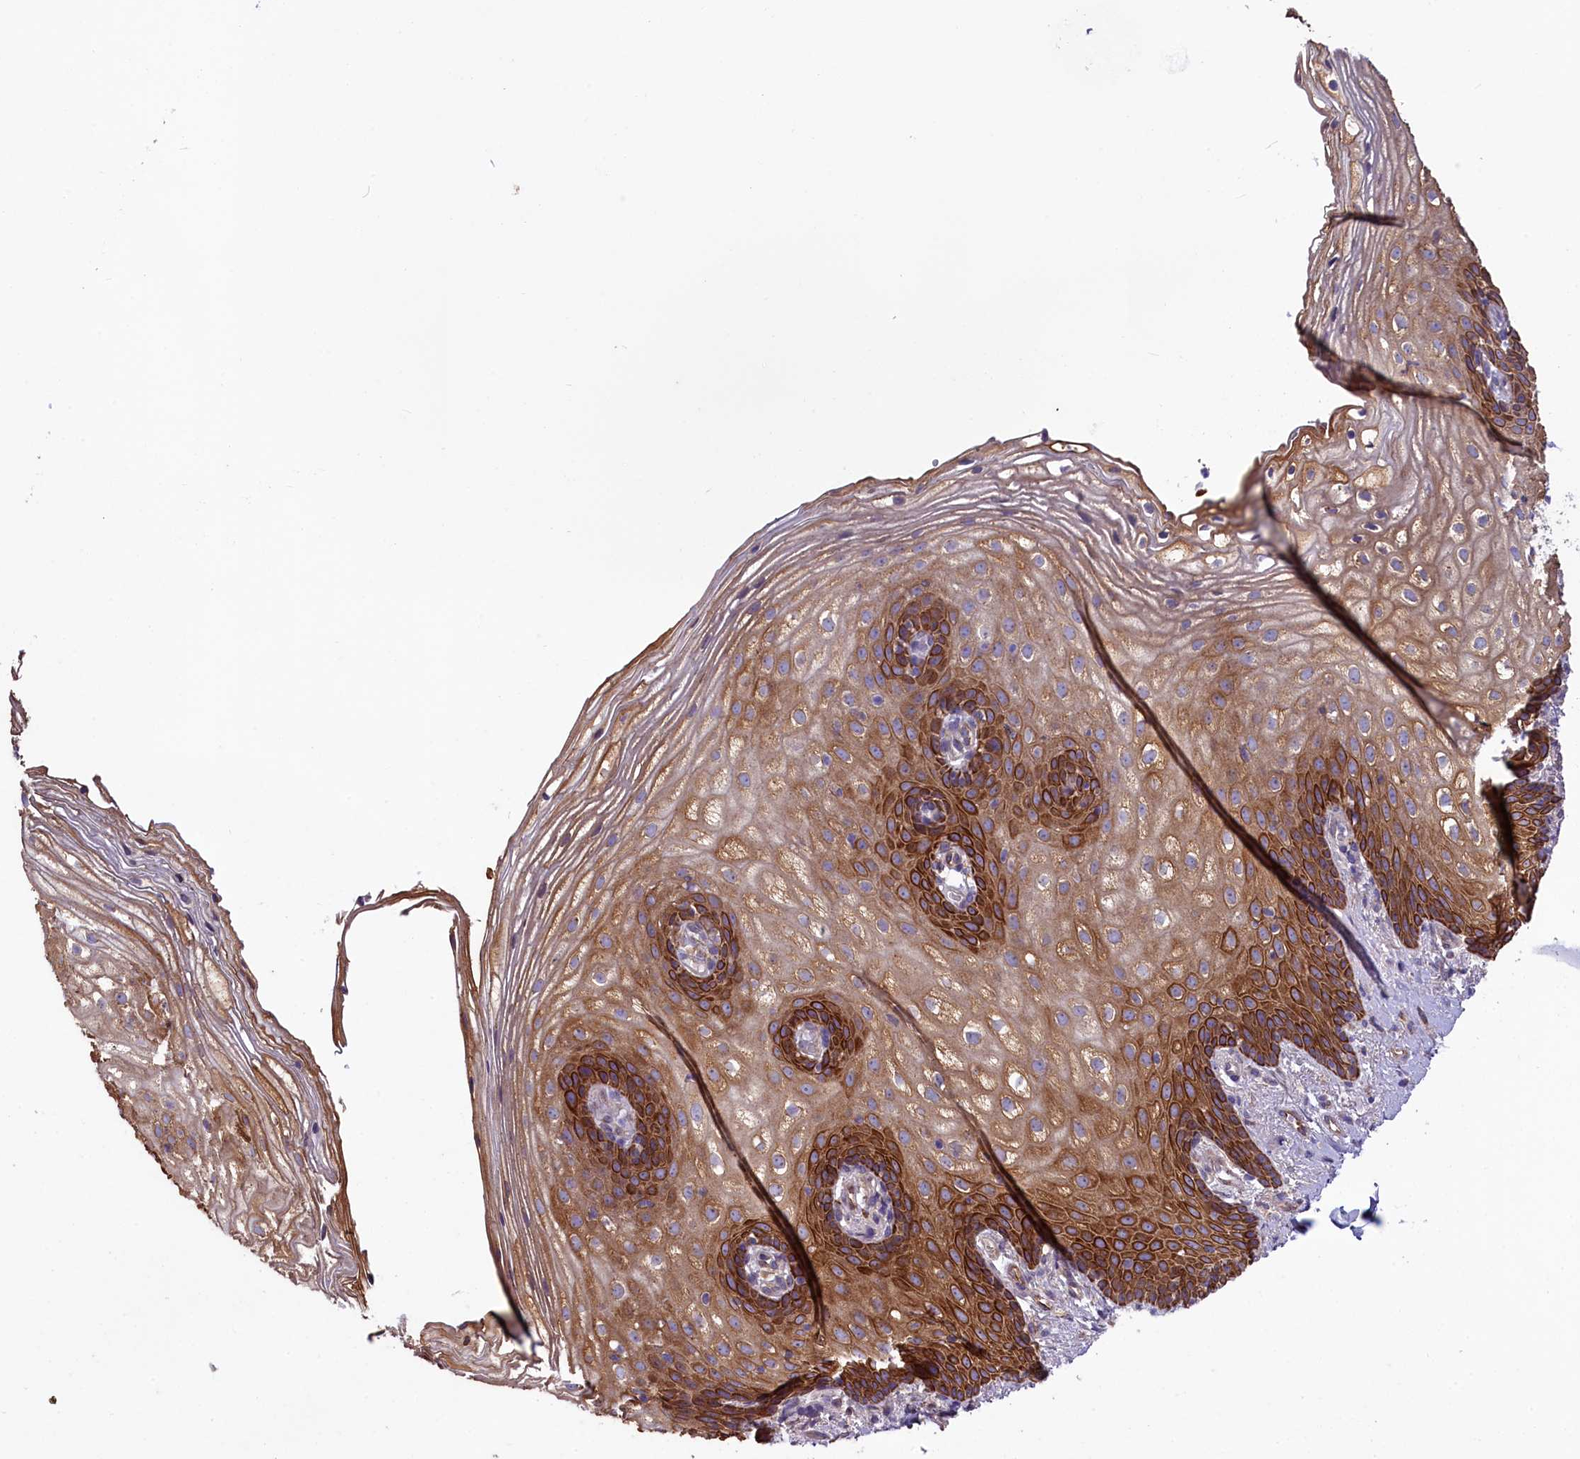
{"staining": {"intensity": "strong", "quantity": "25%-75%", "location": "cytoplasmic/membranous"}, "tissue": "vagina", "cell_type": "Squamous epithelial cells", "image_type": "normal", "snomed": [{"axis": "morphology", "description": "Normal tissue, NOS"}, {"axis": "topography", "description": "Vagina"}], "caption": "IHC micrograph of benign vagina stained for a protein (brown), which shows high levels of strong cytoplasmic/membranous staining in approximately 25%-75% of squamous epithelial cells.", "gene": "ACAD8", "patient": {"sex": "female", "age": 60}}